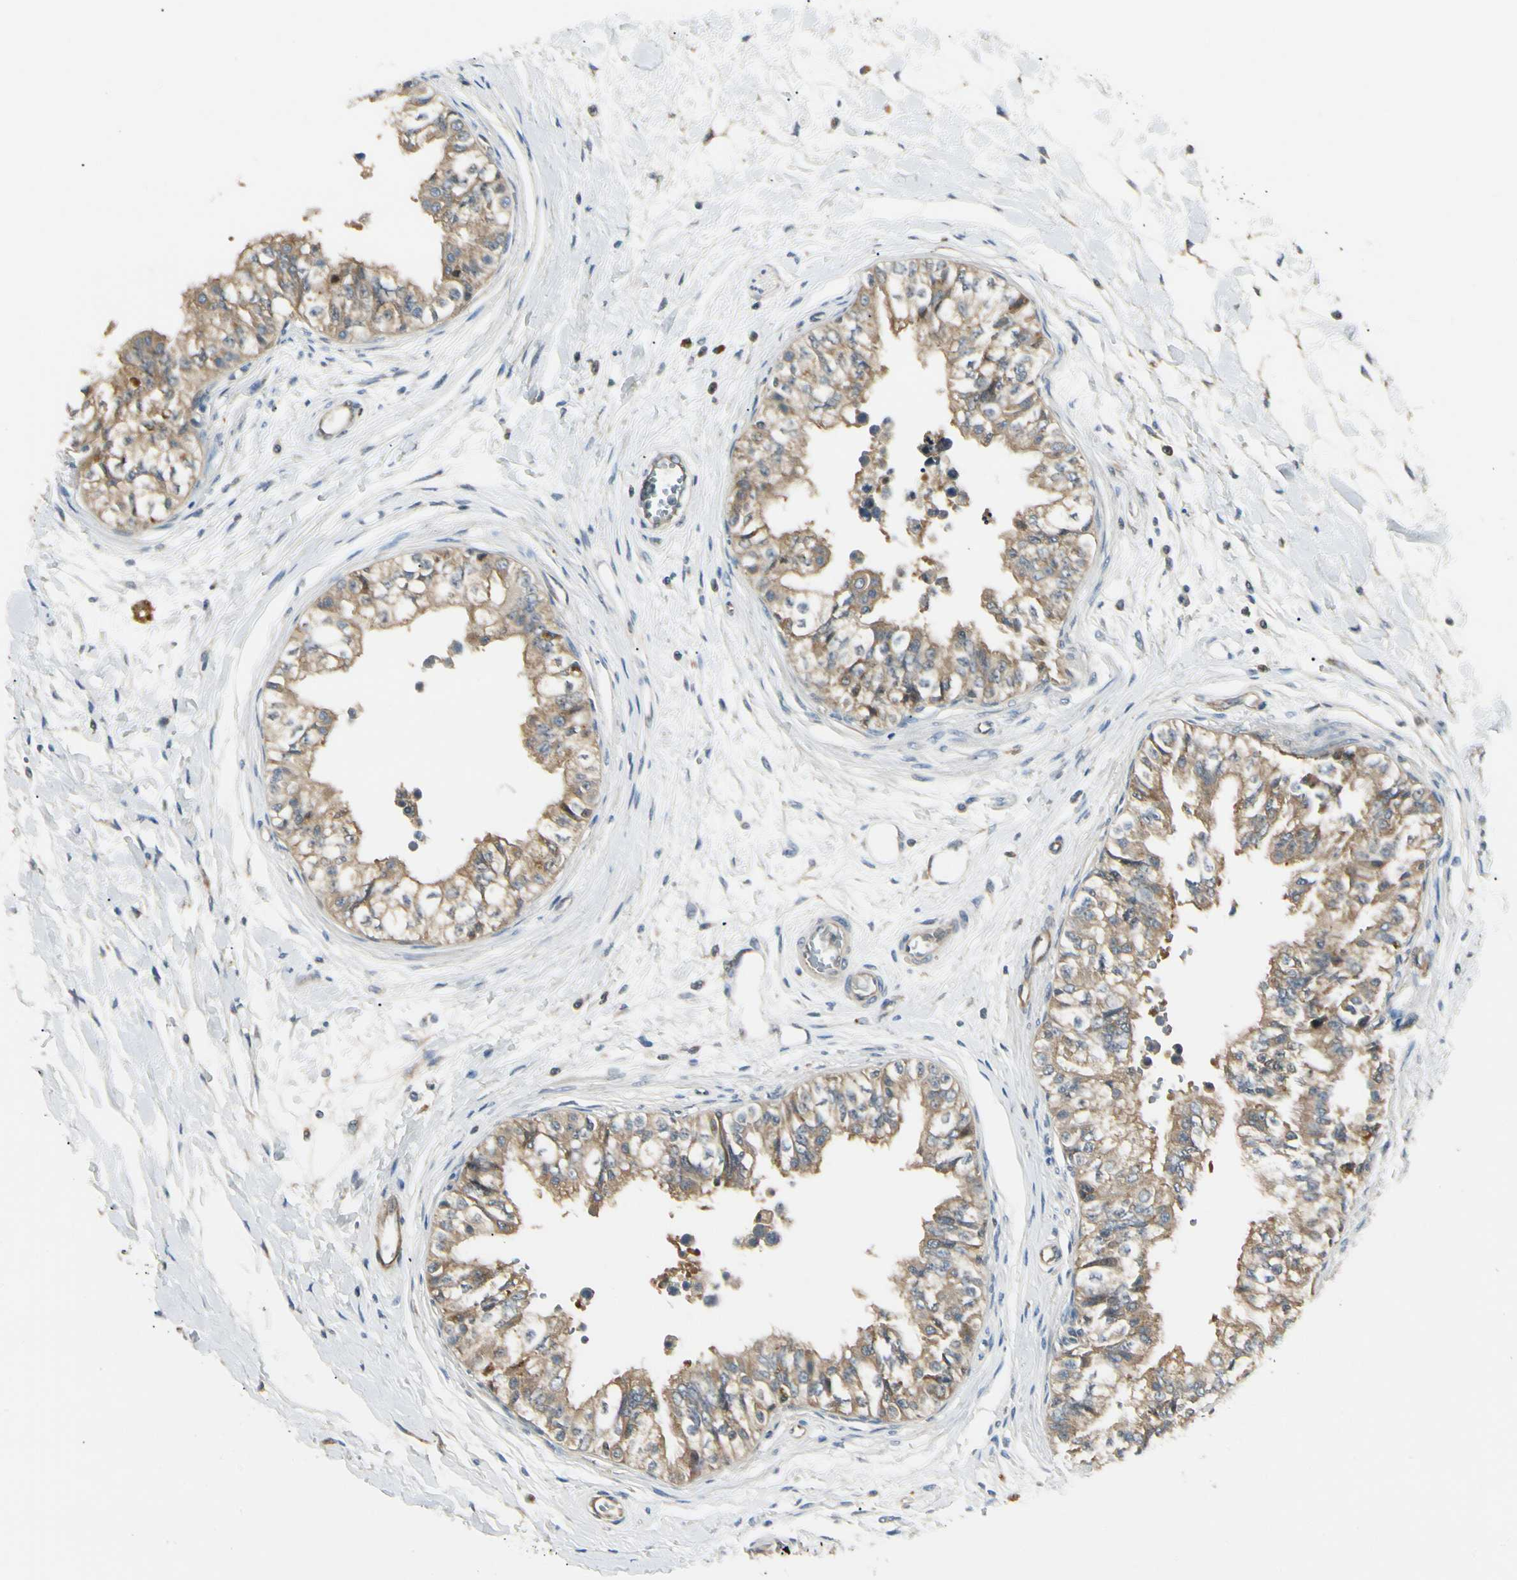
{"staining": {"intensity": "moderate", "quantity": ">75%", "location": "cytoplasmic/membranous"}, "tissue": "epididymis", "cell_type": "Glandular cells", "image_type": "normal", "snomed": [{"axis": "morphology", "description": "Normal tissue, NOS"}, {"axis": "morphology", "description": "Adenocarcinoma, metastatic, NOS"}, {"axis": "topography", "description": "Testis"}, {"axis": "topography", "description": "Epididymis"}], "caption": "The micrograph shows staining of benign epididymis, revealing moderate cytoplasmic/membranous protein expression (brown color) within glandular cells.", "gene": "NME1", "patient": {"sex": "male", "age": 26}}